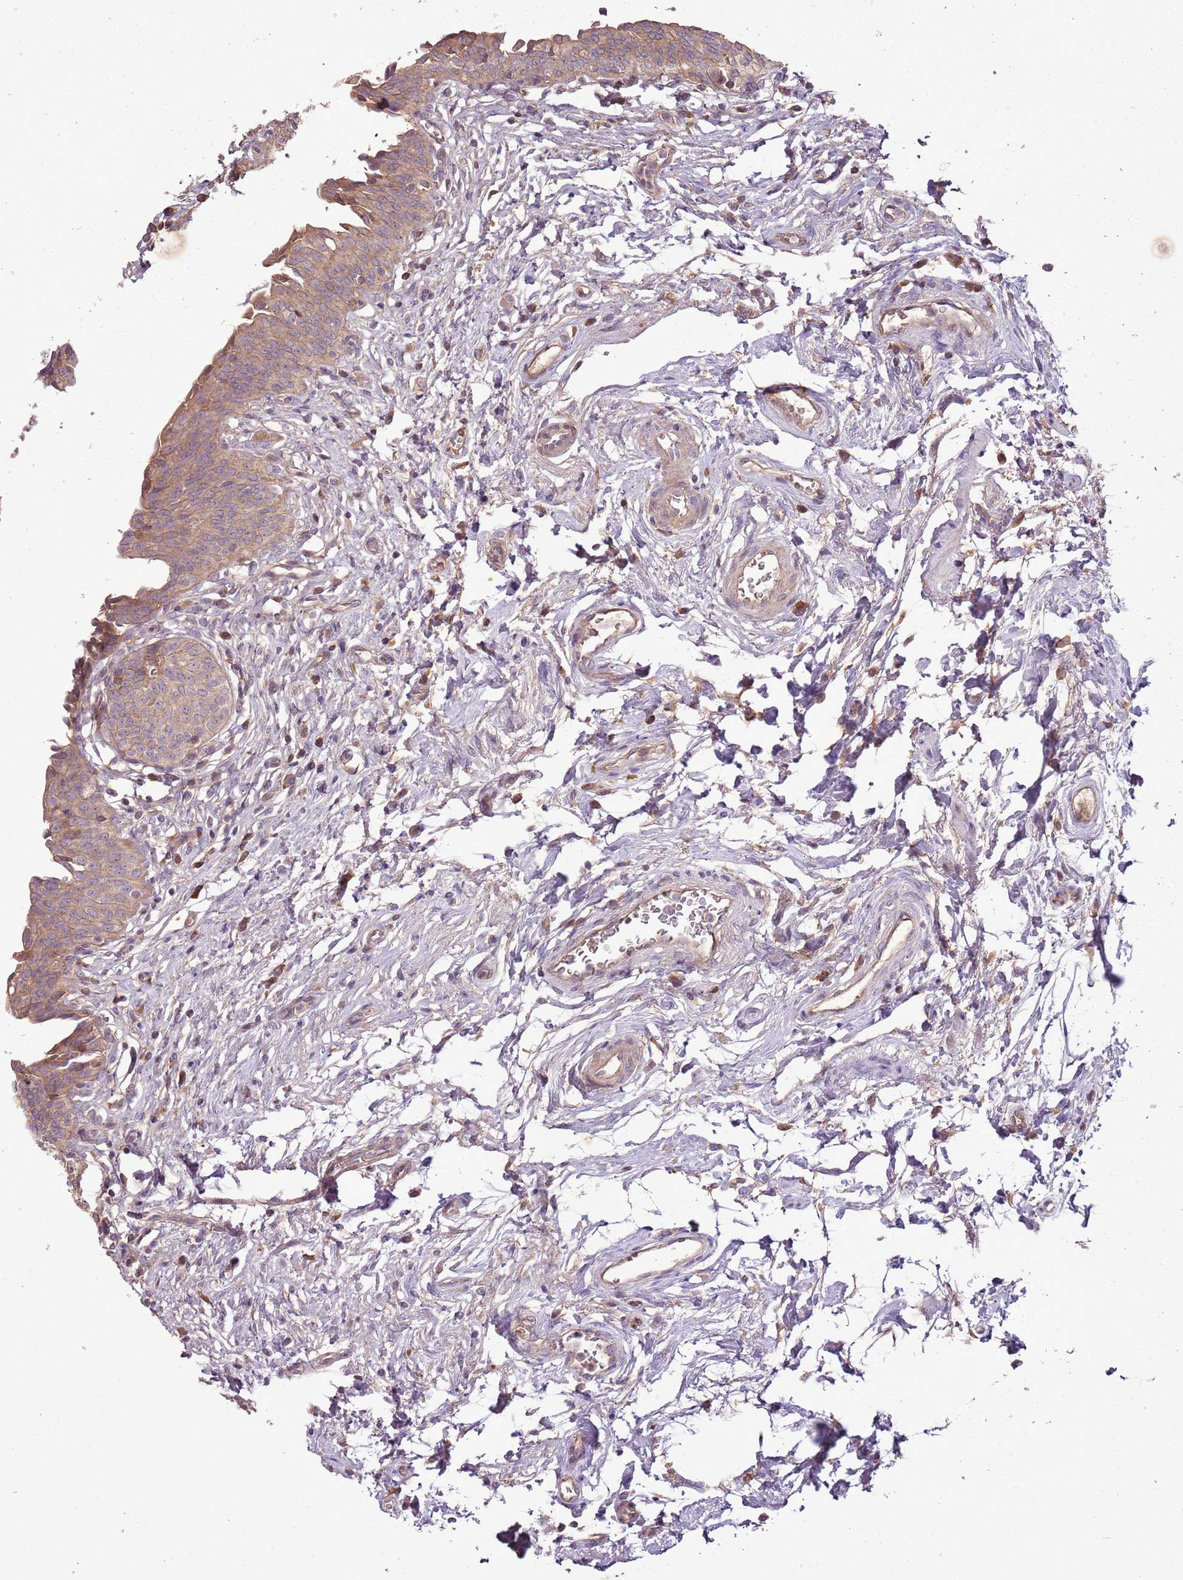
{"staining": {"intensity": "weak", "quantity": ">75%", "location": "cytoplasmic/membranous"}, "tissue": "urinary bladder", "cell_type": "Urothelial cells", "image_type": "normal", "snomed": [{"axis": "morphology", "description": "Normal tissue, NOS"}, {"axis": "topography", "description": "Urinary bladder"}], "caption": "Urinary bladder stained with DAB IHC demonstrates low levels of weak cytoplasmic/membranous staining in approximately >75% of urothelial cells. The protein of interest is stained brown, and the nuclei are stained in blue (DAB (3,3'-diaminobenzidine) IHC with brightfield microscopy, high magnification).", "gene": "ANKRD24", "patient": {"sex": "male", "age": 83}}